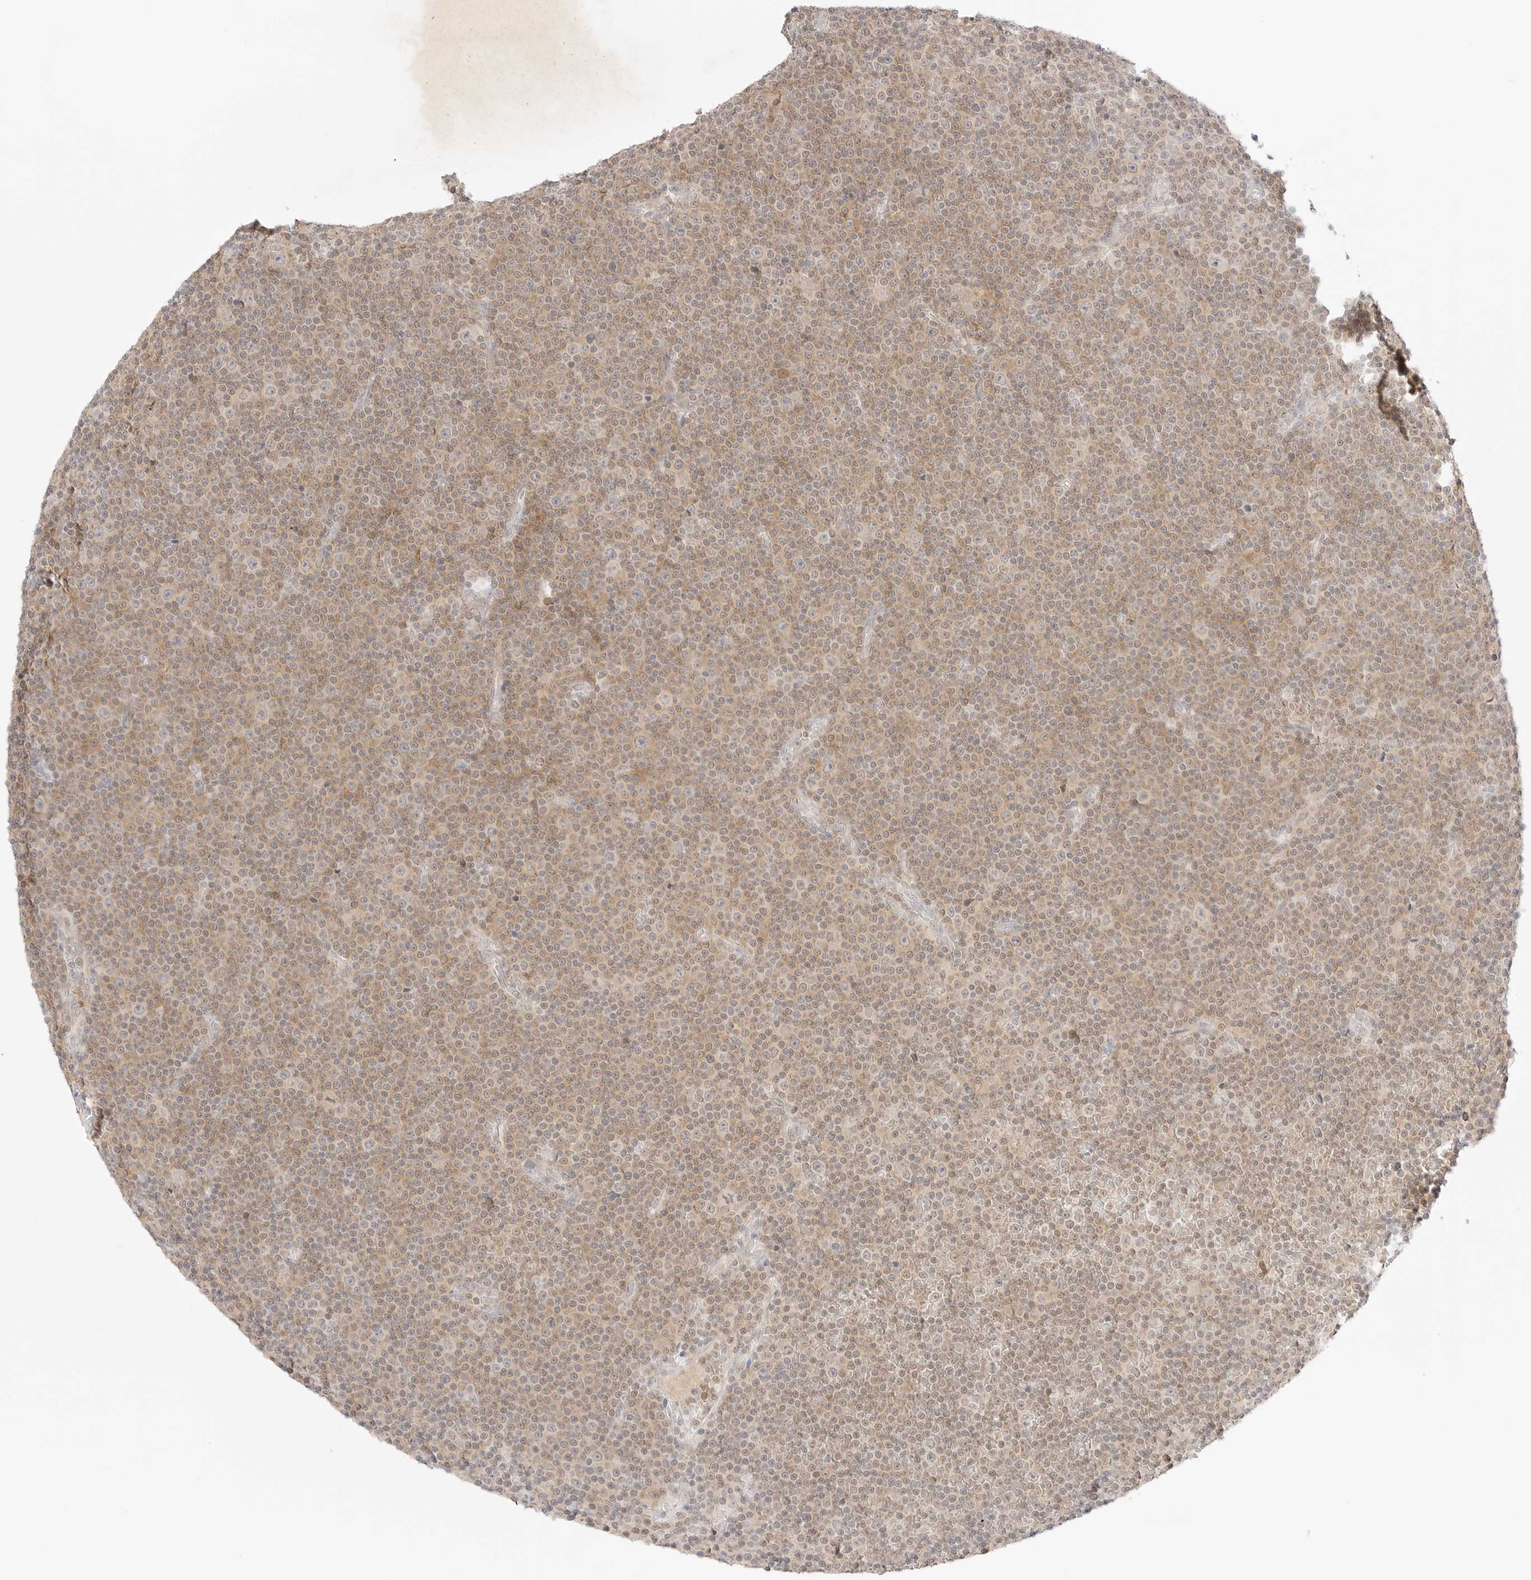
{"staining": {"intensity": "moderate", "quantity": "<25%", "location": "cytoplasmic/membranous"}, "tissue": "lymphoma", "cell_type": "Tumor cells", "image_type": "cancer", "snomed": [{"axis": "morphology", "description": "Malignant lymphoma, non-Hodgkin's type, Low grade"}, {"axis": "topography", "description": "Lymph node"}], "caption": "Immunohistochemical staining of human lymphoma exhibits low levels of moderate cytoplasmic/membranous positivity in about <25% of tumor cells. The protein of interest is stained brown, and the nuclei are stained in blue (DAB IHC with brightfield microscopy, high magnification).", "gene": "GNAS", "patient": {"sex": "female", "age": 67}}